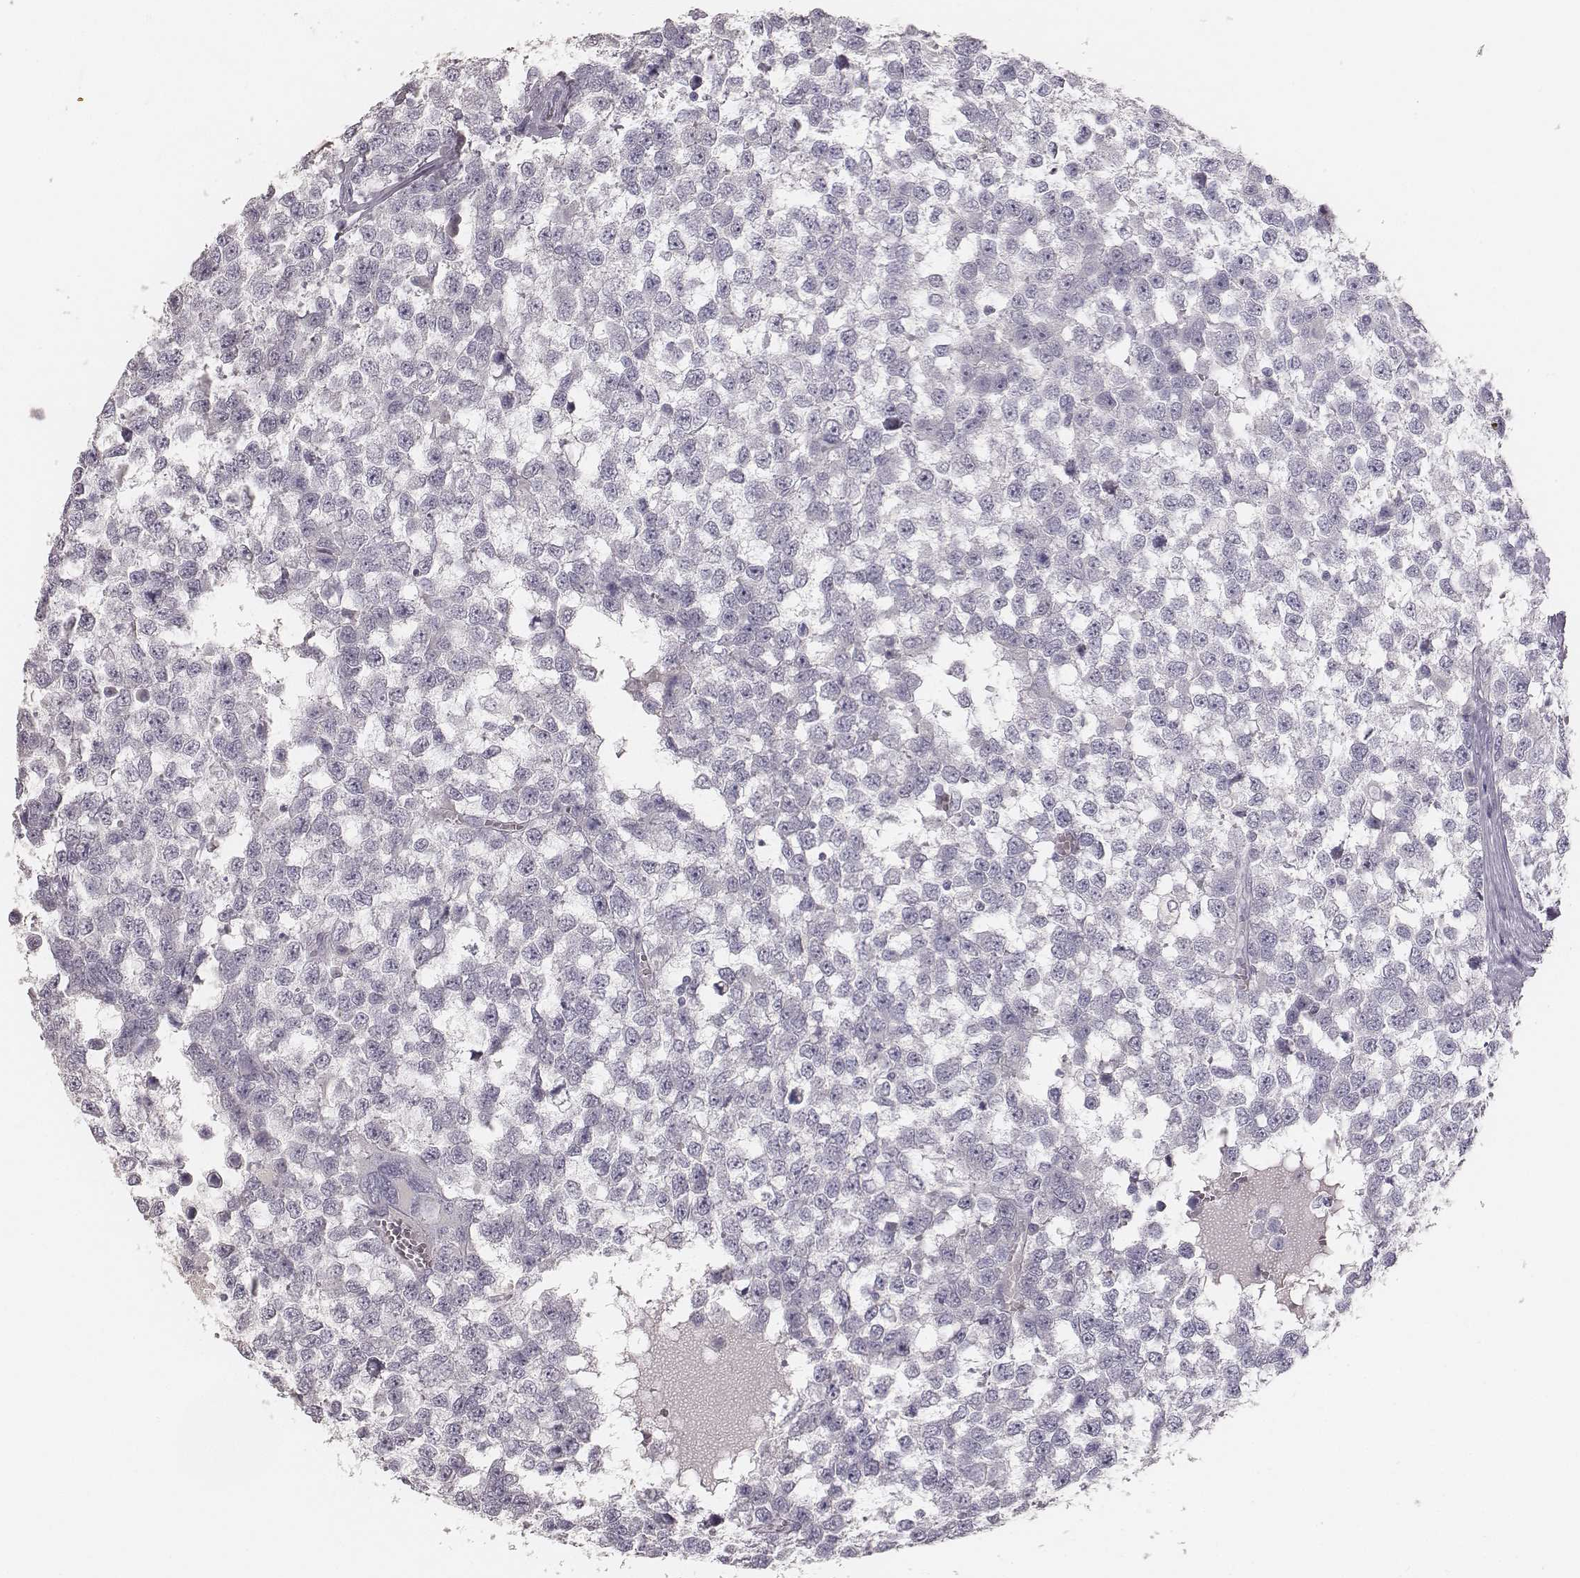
{"staining": {"intensity": "negative", "quantity": "none", "location": "none"}, "tissue": "testis cancer", "cell_type": "Tumor cells", "image_type": "cancer", "snomed": [{"axis": "morphology", "description": "Normal tissue, NOS"}, {"axis": "morphology", "description": "Seminoma, NOS"}, {"axis": "topography", "description": "Testis"}, {"axis": "topography", "description": "Epididymis"}], "caption": "DAB (3,3'-diaminobenzidine) immunohistochemical staining of testis cancer shows no significant staining in tumor cells. (DAB immunohistochemistry (IHC), high magnification).", "gene": "MYH6", "patient": {"sex": "male", "age": 34}}